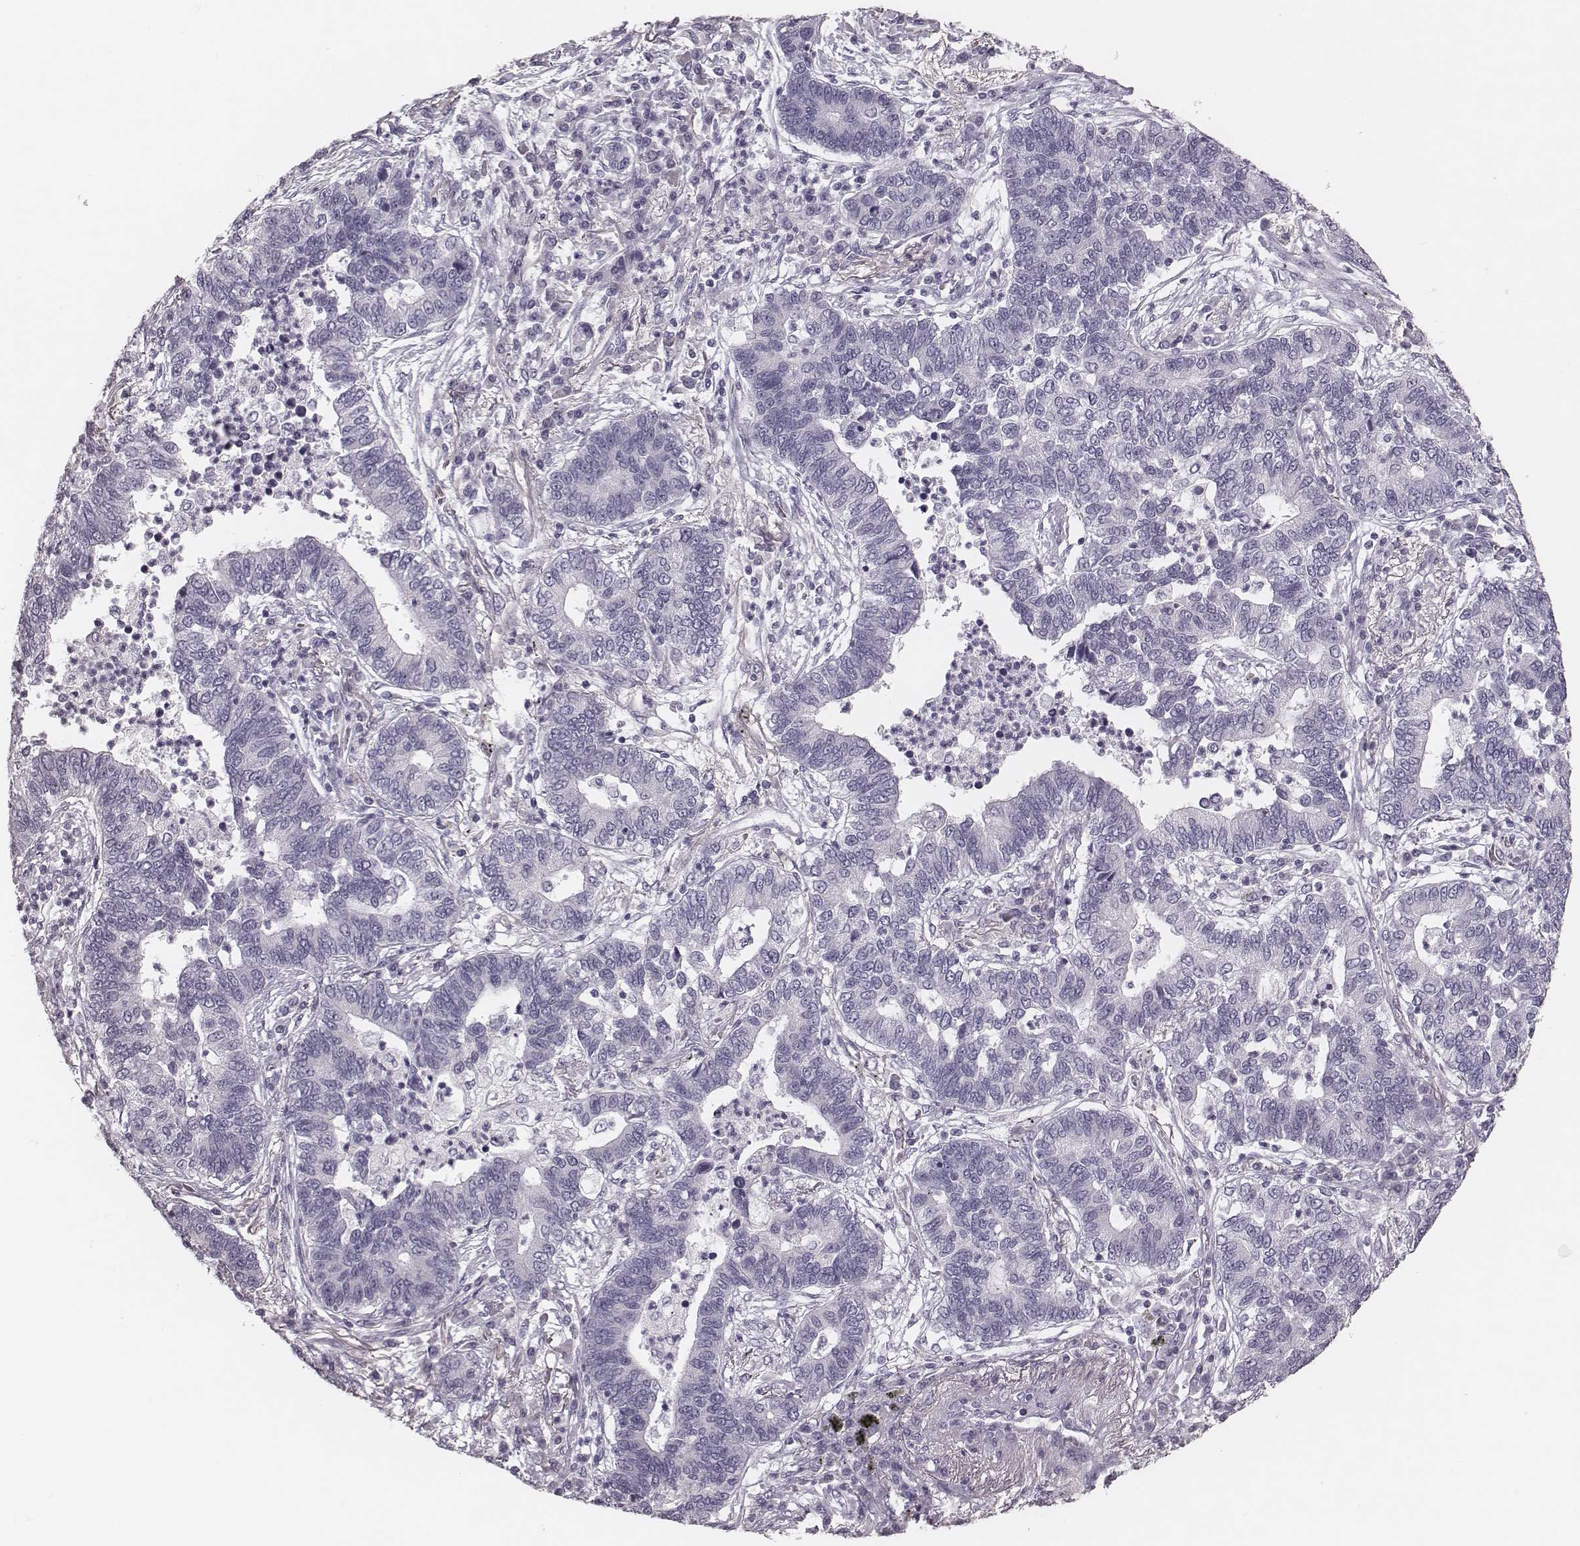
{"staining": {"intensity": "negative", "quantity": "none", "location": "none"}, "tissue": "lung cancer", "cell_type": "Tumor cells", "image_type": "cancer", "snomed": [{"axis": "morphology", "description": "Adenocarcinoma, NOS"}, {"axis": "topography", "description": "Lung"}], "caption": "An IHC image of adenocarcinoma (lung) is shown. There is no staining in tumor cells of adenocarcinoma (lung).", "gene": "SPA17", "patient": {"sex": "female", "age": 57}}